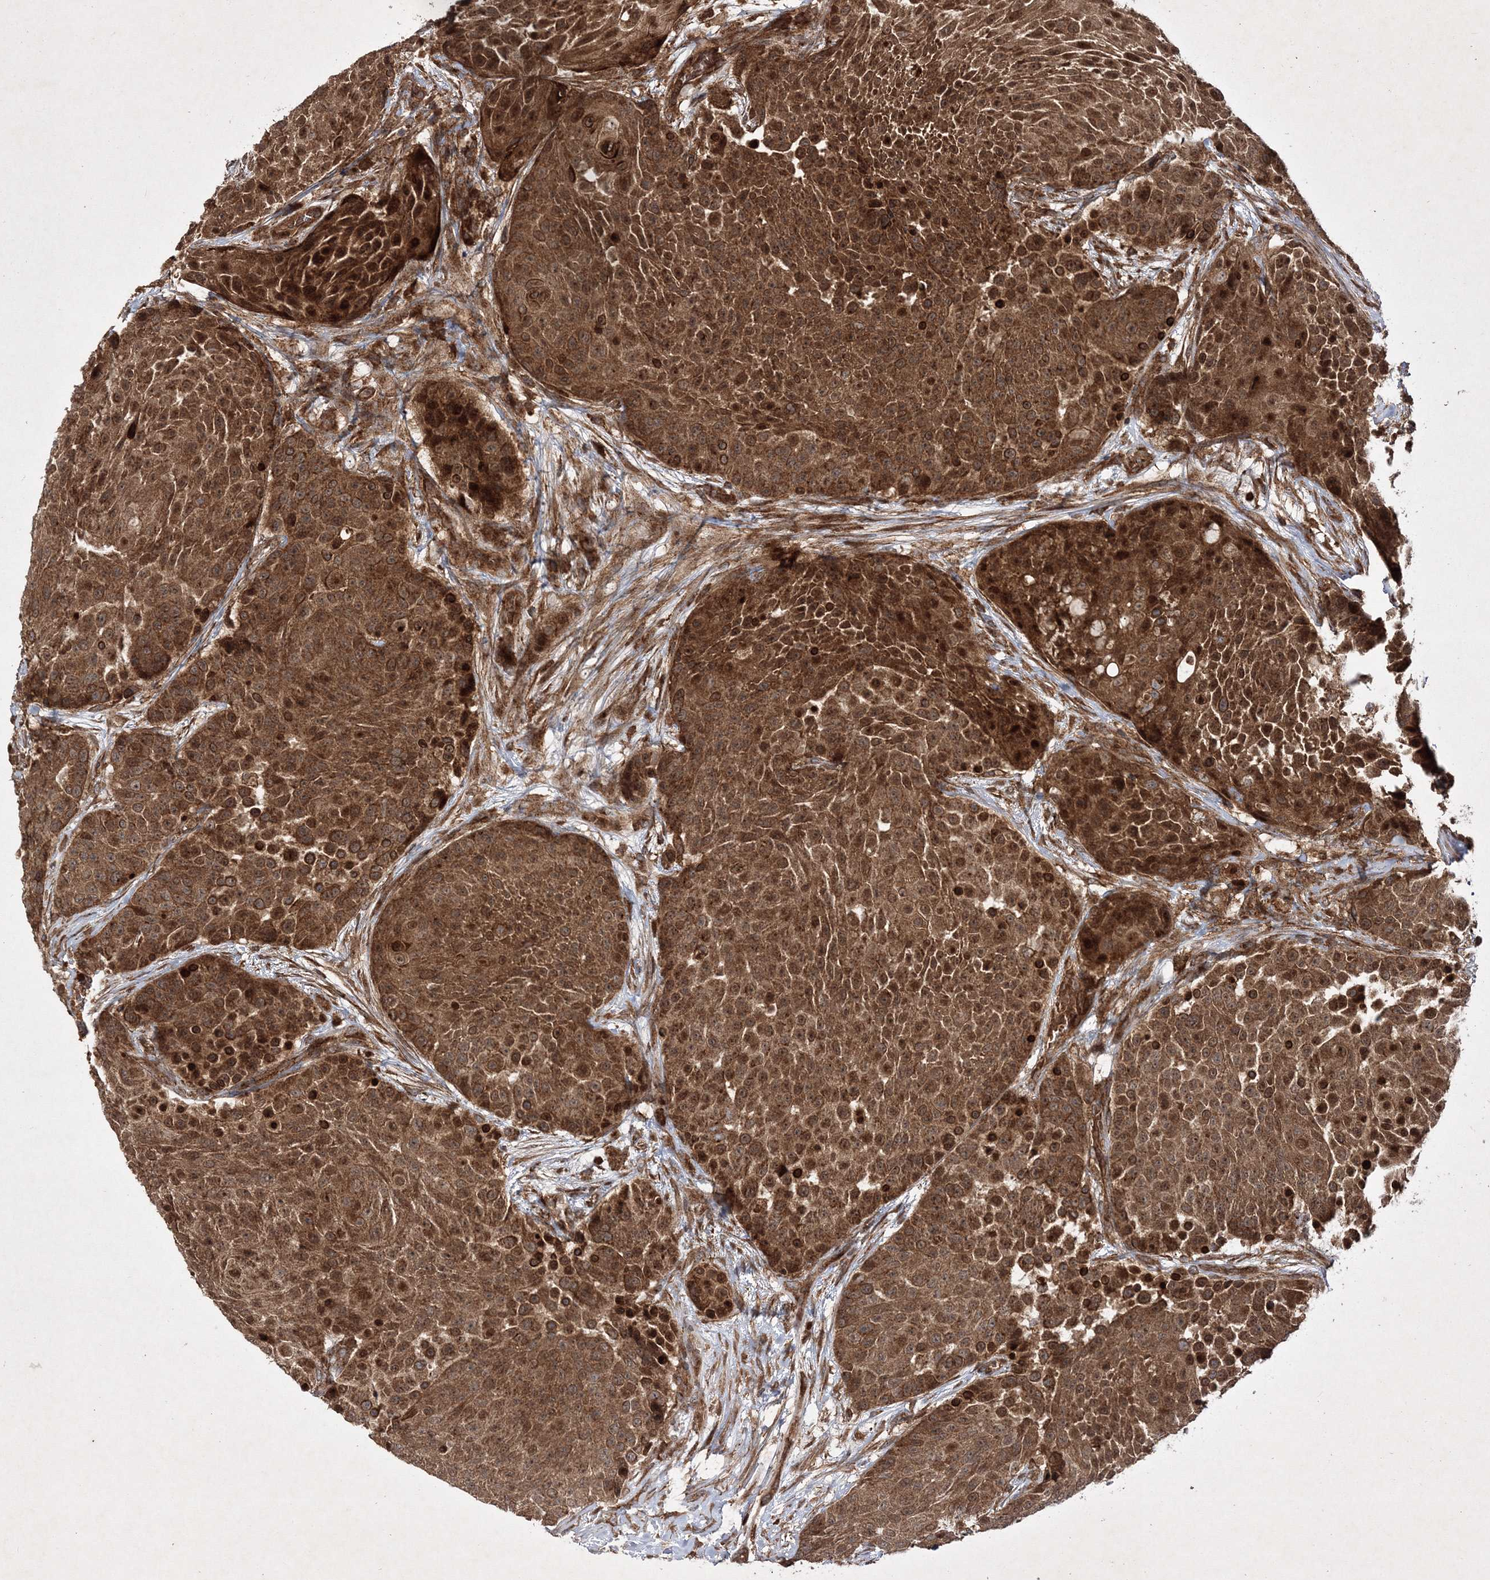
{"staining": {"intensity": "strong", "quantity": ">75%", "location": "cytoplasmic/membranous,nuclear"}, "tissue": "urothelial cancer", "cell_type": "Tumor cells", "image_type": "cancer", "snomed": [{"axis": "morphology", "description": "Urothelial carcinoma, High grade"}, {"axis": "topography", "description": "Urinary bladder"}], "caption": "Human urothelial cancer stained with a protein marker exhibits strong staining in tumor cells.", "gene": "DNAJC13", "patient": {"sex": "female", "age": 63}}